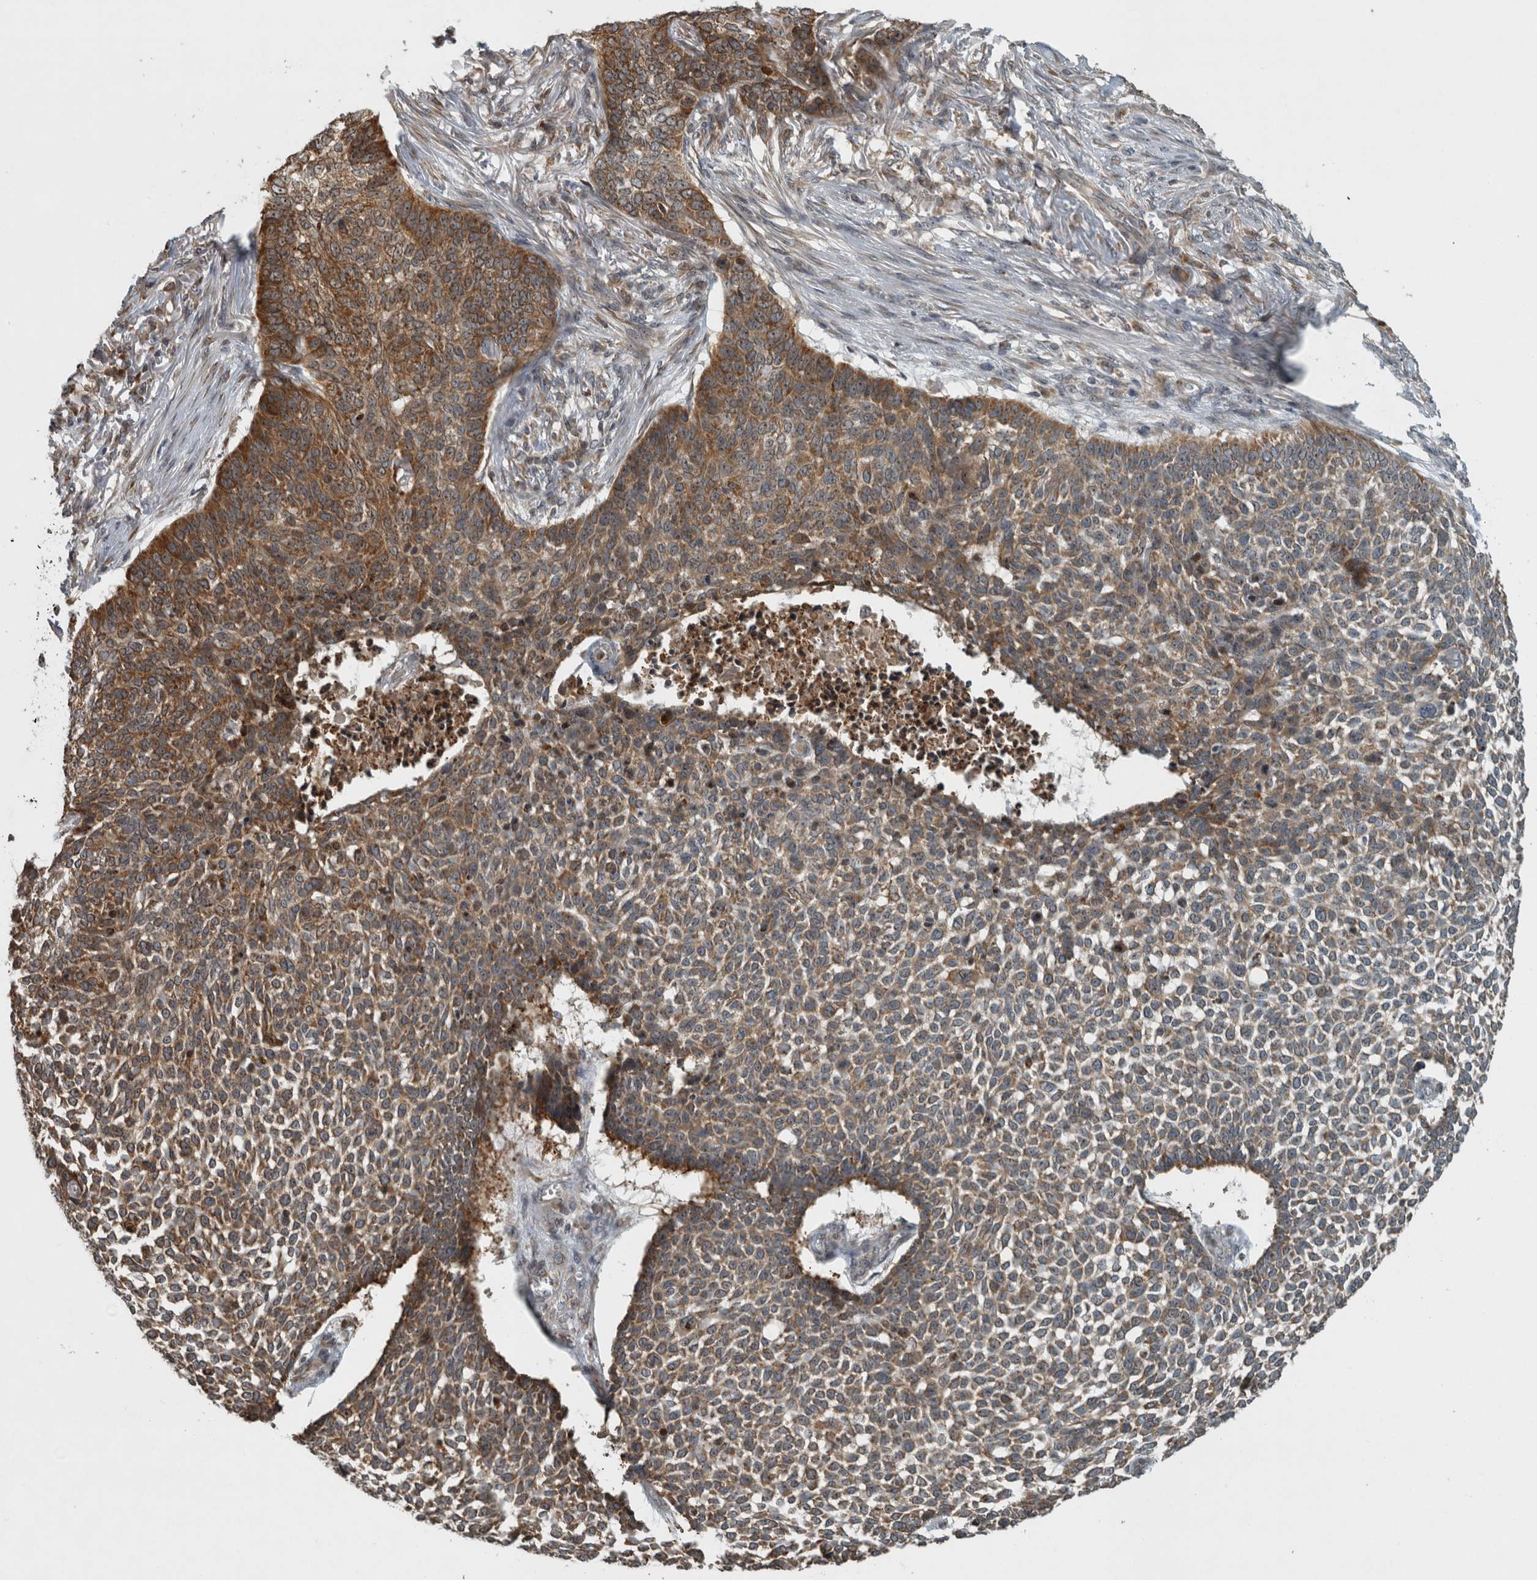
{"staining": {"intensity": "moderate", "quantity": ">75%", "location": "cytoplasmic/membranous"}, "tissue": "skin cancer", "cell_type": "Tumor cells", "image_type": "cancer", "snomed": [{"axis": "morphology", "description": "Basal cell carcinoma"}, {"axis": "topography", "description": "Skin"}], "caption": "DAB immunohistochemical staining of human skin cancer (basal cell carcinoma) demonstrates moderate cytoplasmic/membranous protein expression in approximately >75% of tumor cells. Using DAB (brown) and hematoxylin (blue) stains, captured at high magnification using brightfield microscopy.", "gene": "GPR137B", "patient": {"sex": "male", "age": 85}}